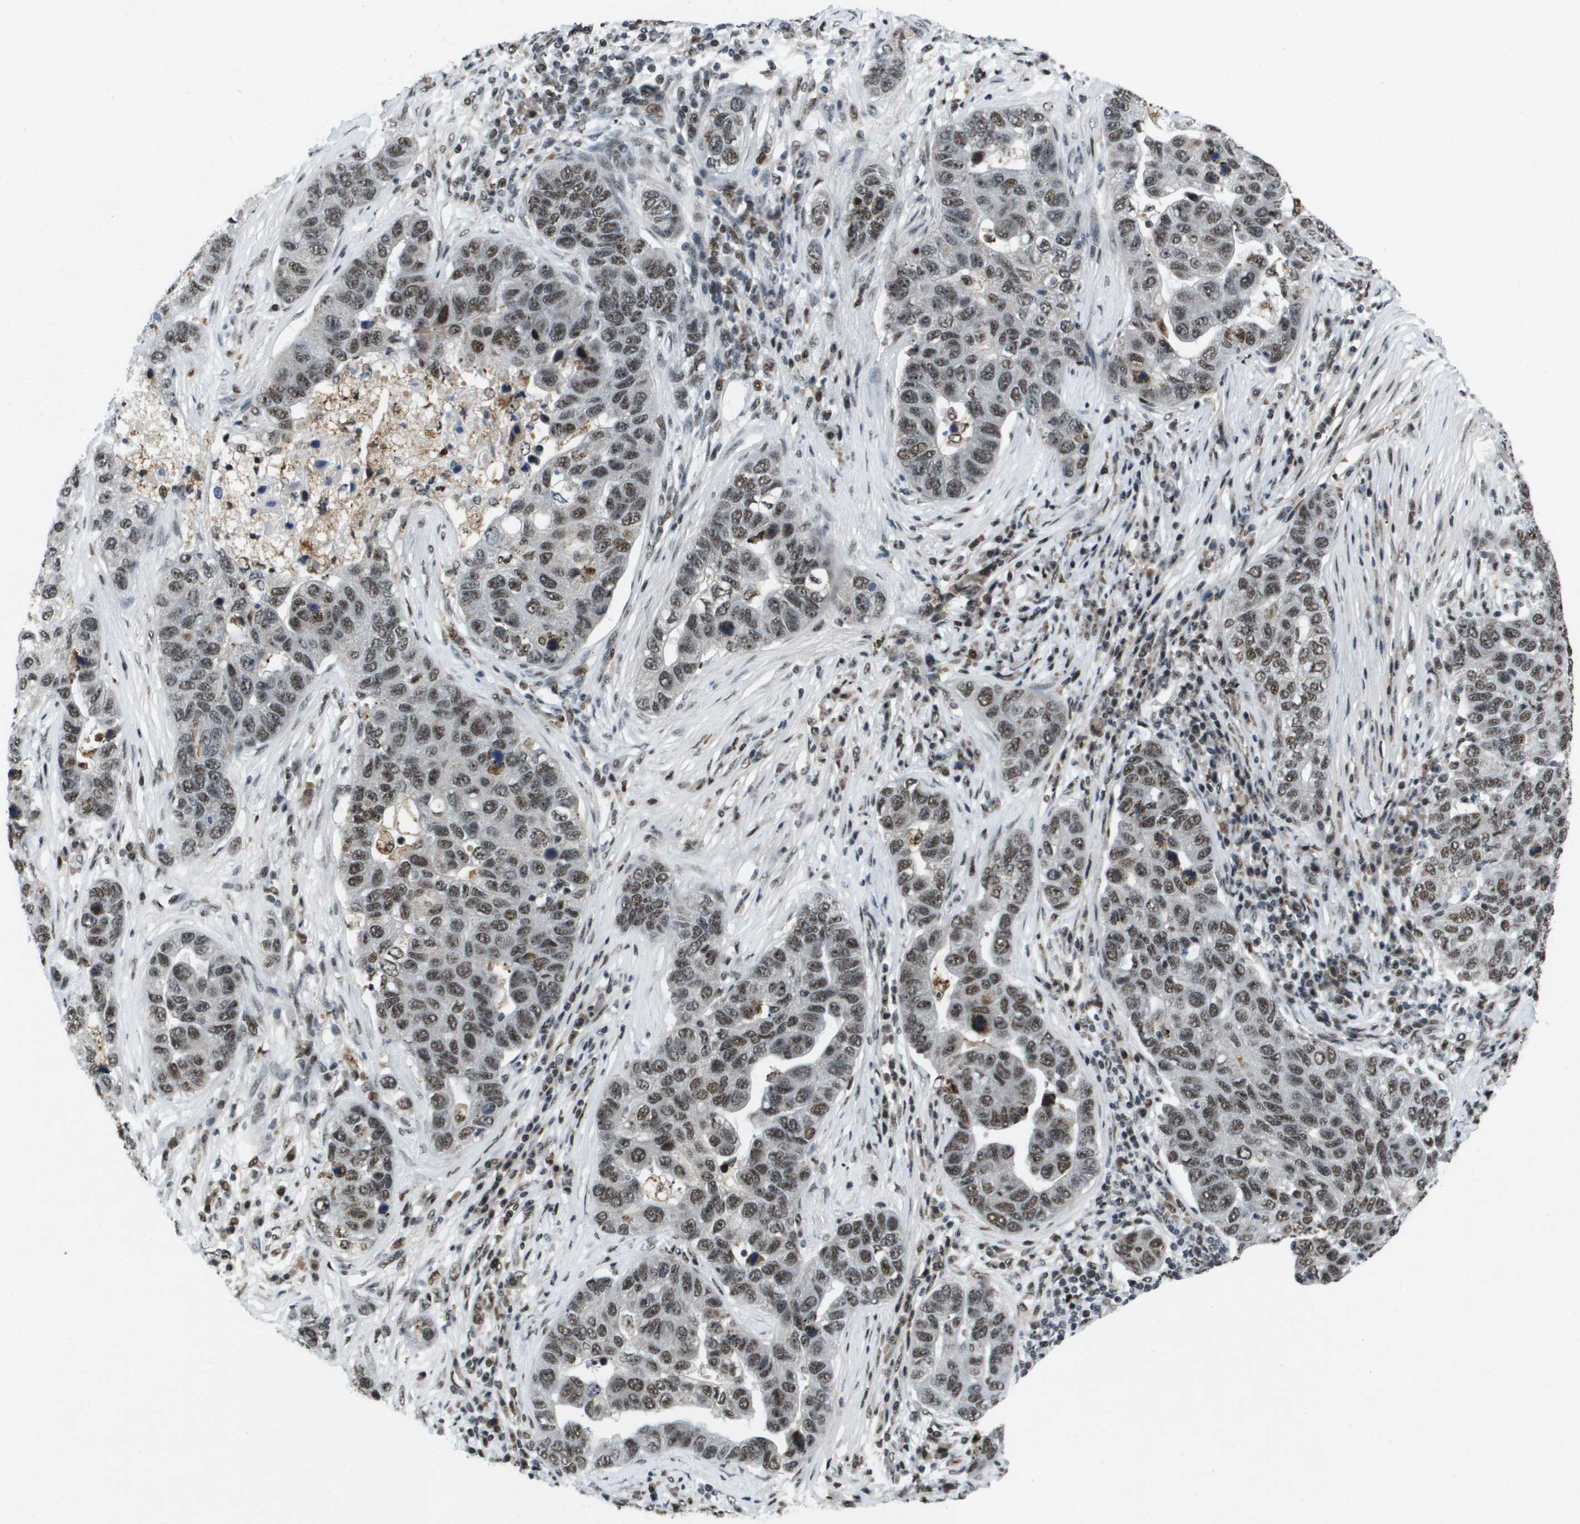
{"staining": {"intensity": "moderate", "quantity": ">75%", "location": "nuclear"}, "tissue": "pancreatic cancer", "cell_type": "Tumor cells", "image_type": "cancer", "snomed": [{"axis": "morphology", "description": "Adenocarcinoma, NOS"}, {"axis": "topography", "description": "Pancreas"}], "caption": "Human pancreatic adenocarcinoma stained with a brown dye exhibits moderate nuclear positive positivity in approximately >75% of tumor cells.", "gene": "NSRP1", "patient": {"sex": "female", "age": 61}}